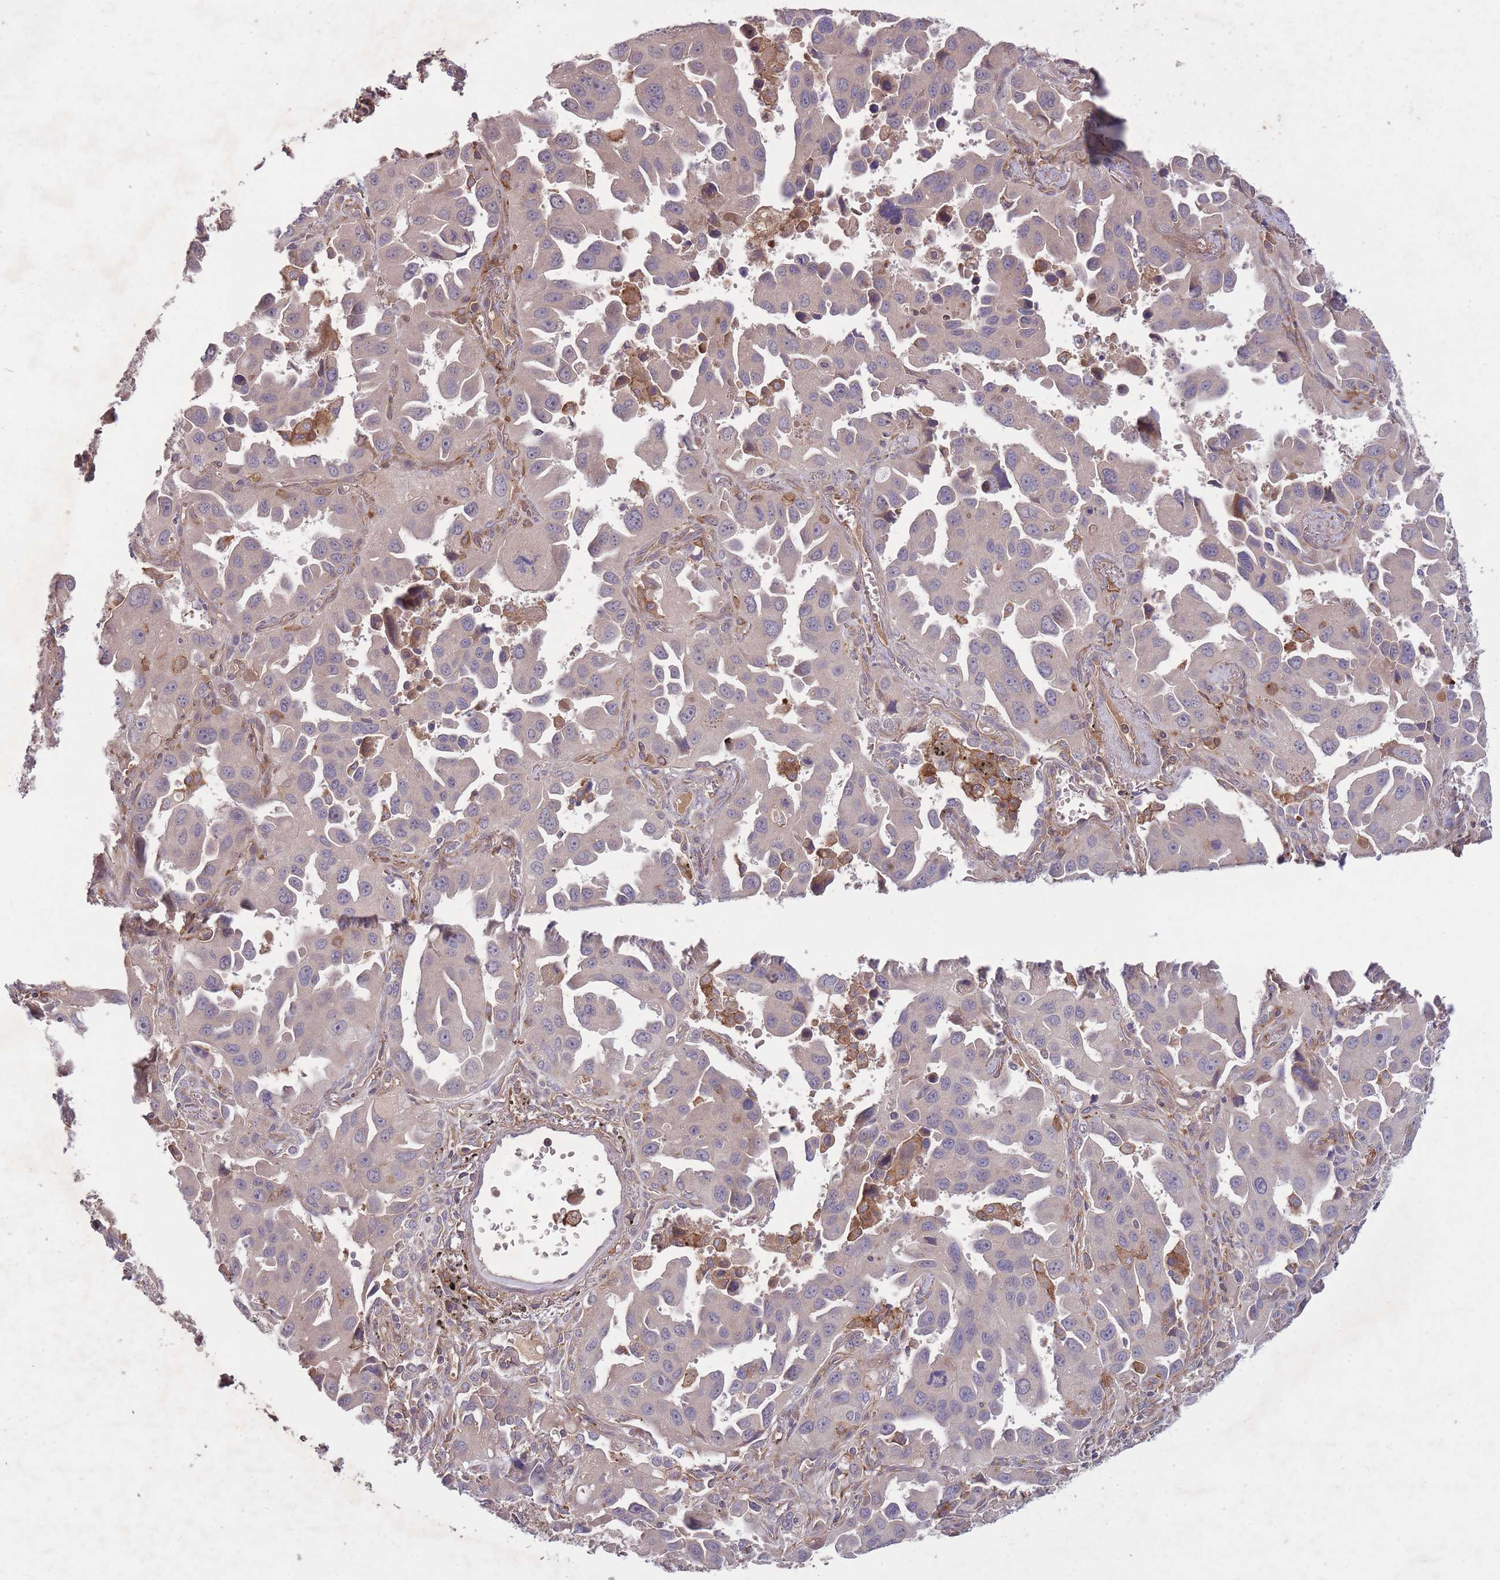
{"staining": {"intensity": "negative", "quantity": "none", "location": "none"}, "tissue": "lung cancer", "cell_type": "Tumor cells", "image_type": "cancer", "snomed": [{"axis": "morphology", "description": "Adenocarcinoma, NOS"}, {"axis": "topography", "description": "Lung"}], "caption": "Immunohistochemical staining of human lung adenocarcinoma demonstrates no significant staining in tumor cells.", "gene": "OR2V2", "patient": {"sex": "male", "age": 66}}